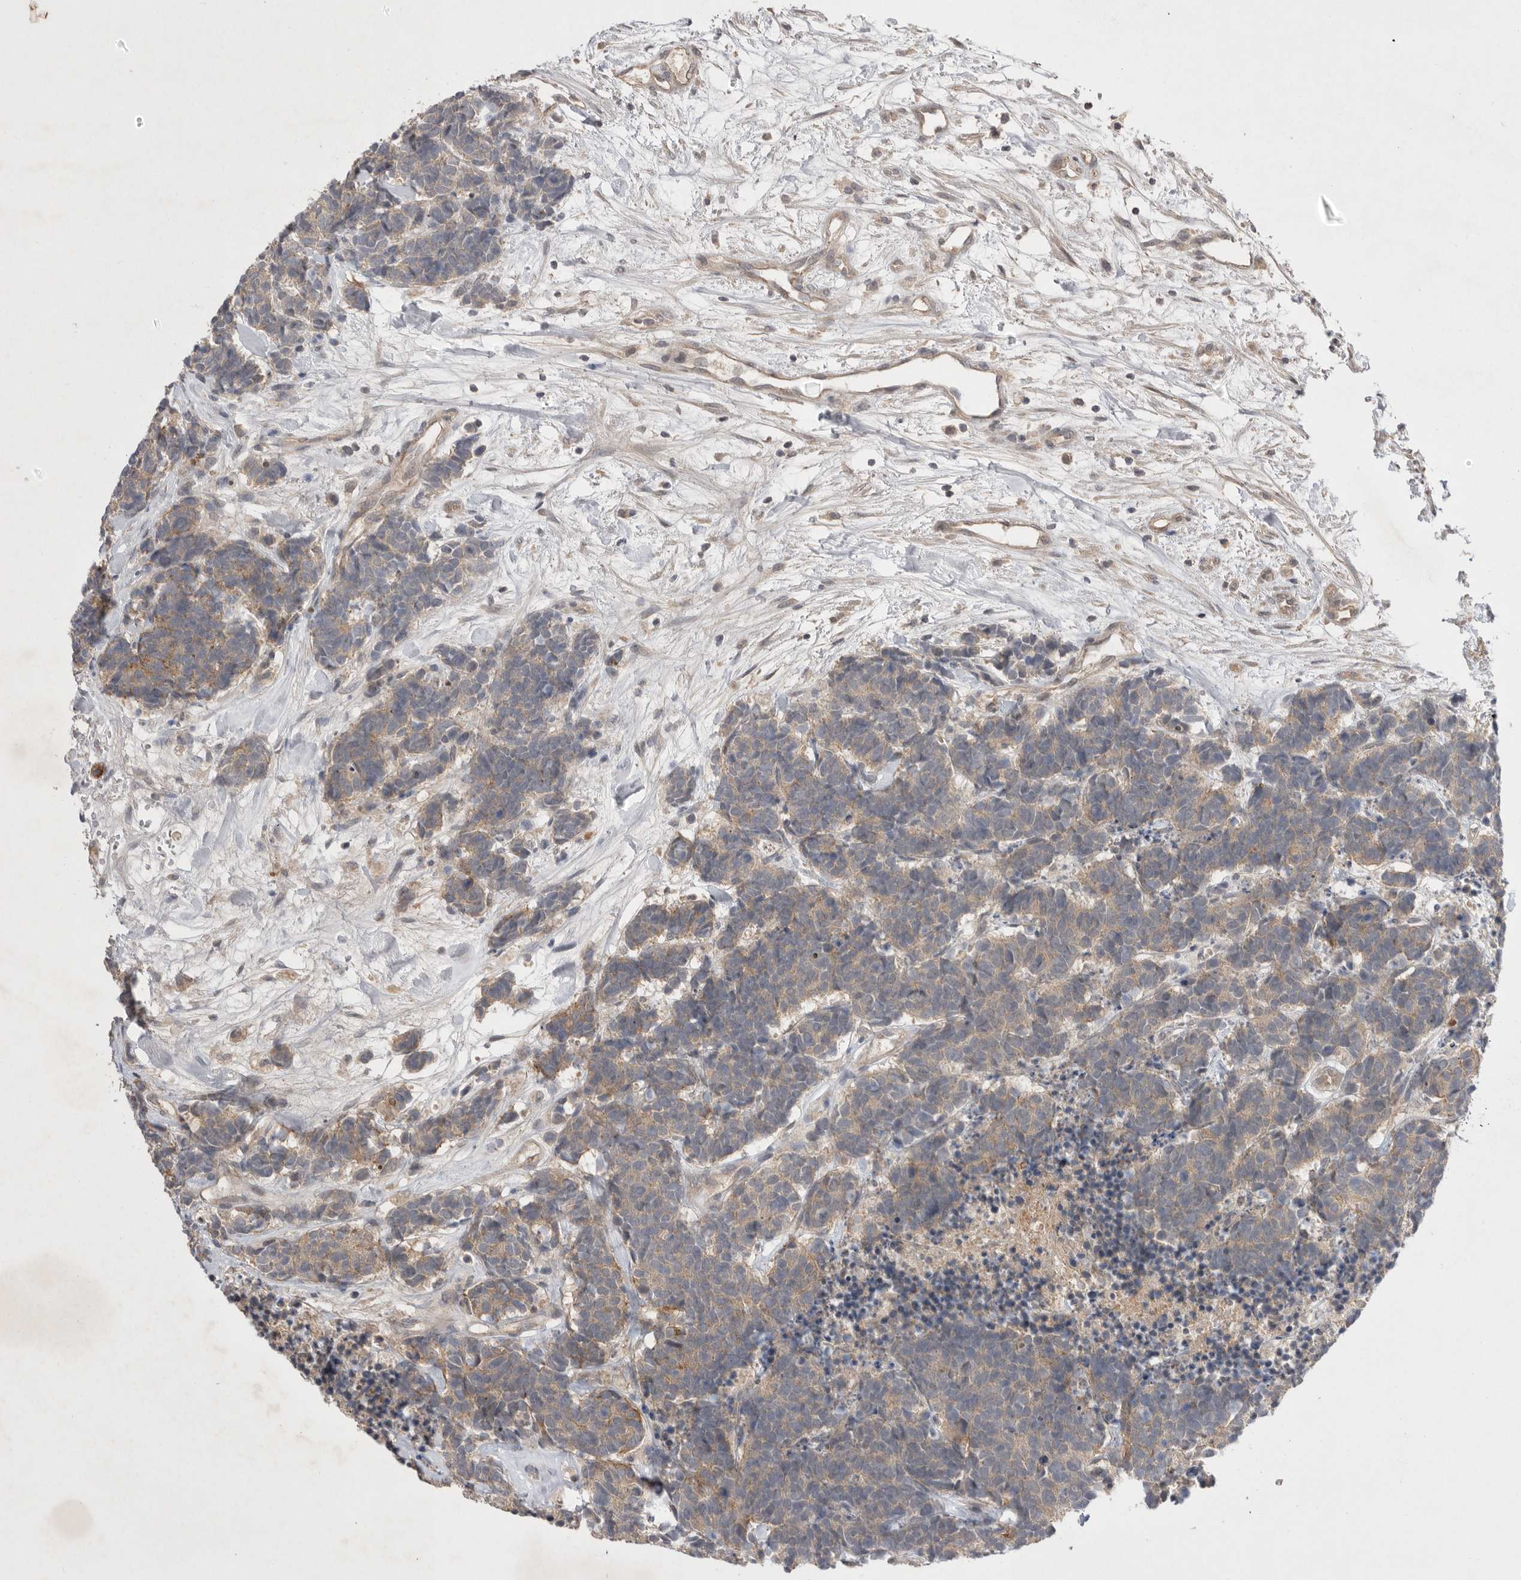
{"staining": {"intensity": "weak", "quantity": ">75%", "location": "cytoplasmic/membranous"}, "tissue": "carcinoid", "cell_type": "Tumor cells", "image_type": "cancer", "snomed": [{"axis": "morphology", "description": "Carcinoma, NOS"}, {"axis": "morphology", "description": "Carcinoid, malignant, NOS"}, {"axis": "topography", "description": "Urinary bladder"}], "caption": "Carcinoid stained for a protein displays weak cytoplasmic/membranous positivity in tumor cells.", "gene": "NRCAM", "patient": {"sex": "male", "age": 57}}